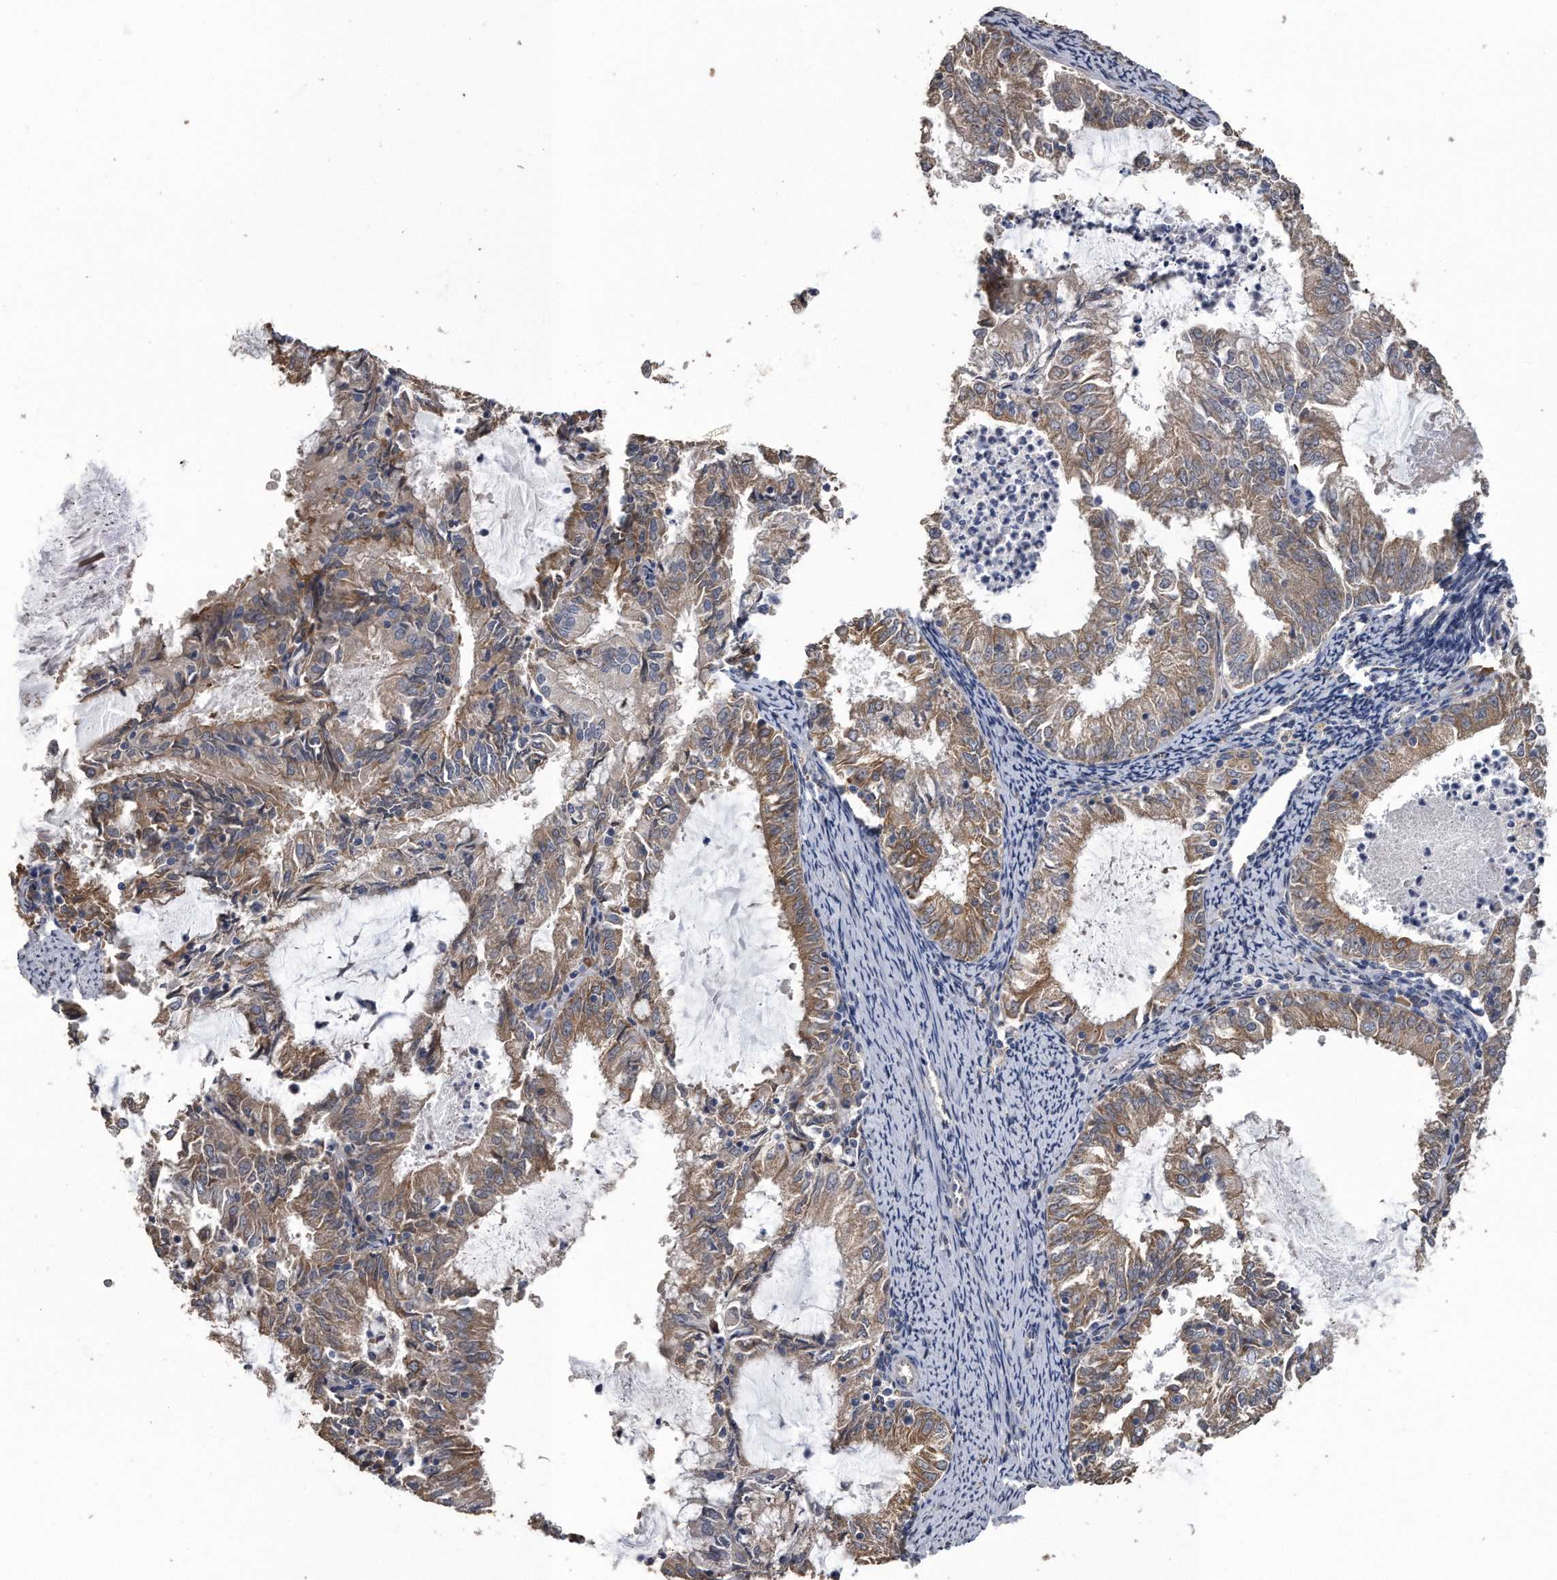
{"staining": {"intensity": "moderate", "quantity": ">75%", "location": "cytoplasmic/membranous"}, "tissue": "endometrial cancer", "cell_type": "Tumor cells", "image_type": "cancer", "snomed": [{"axis": "morphology", "description": "Adenocarcinoma, NOS"}, {"axis": "topography", "description": "Endometrium"}], "caption": "IHC of human endometrial adenocarcinoma exhibits medium levels of moderate cytoplasmic/membranous expression in approximately >75% of tumor cells.", "gene": "PCLO", "patient": {"sex": "female", "age": 57}}